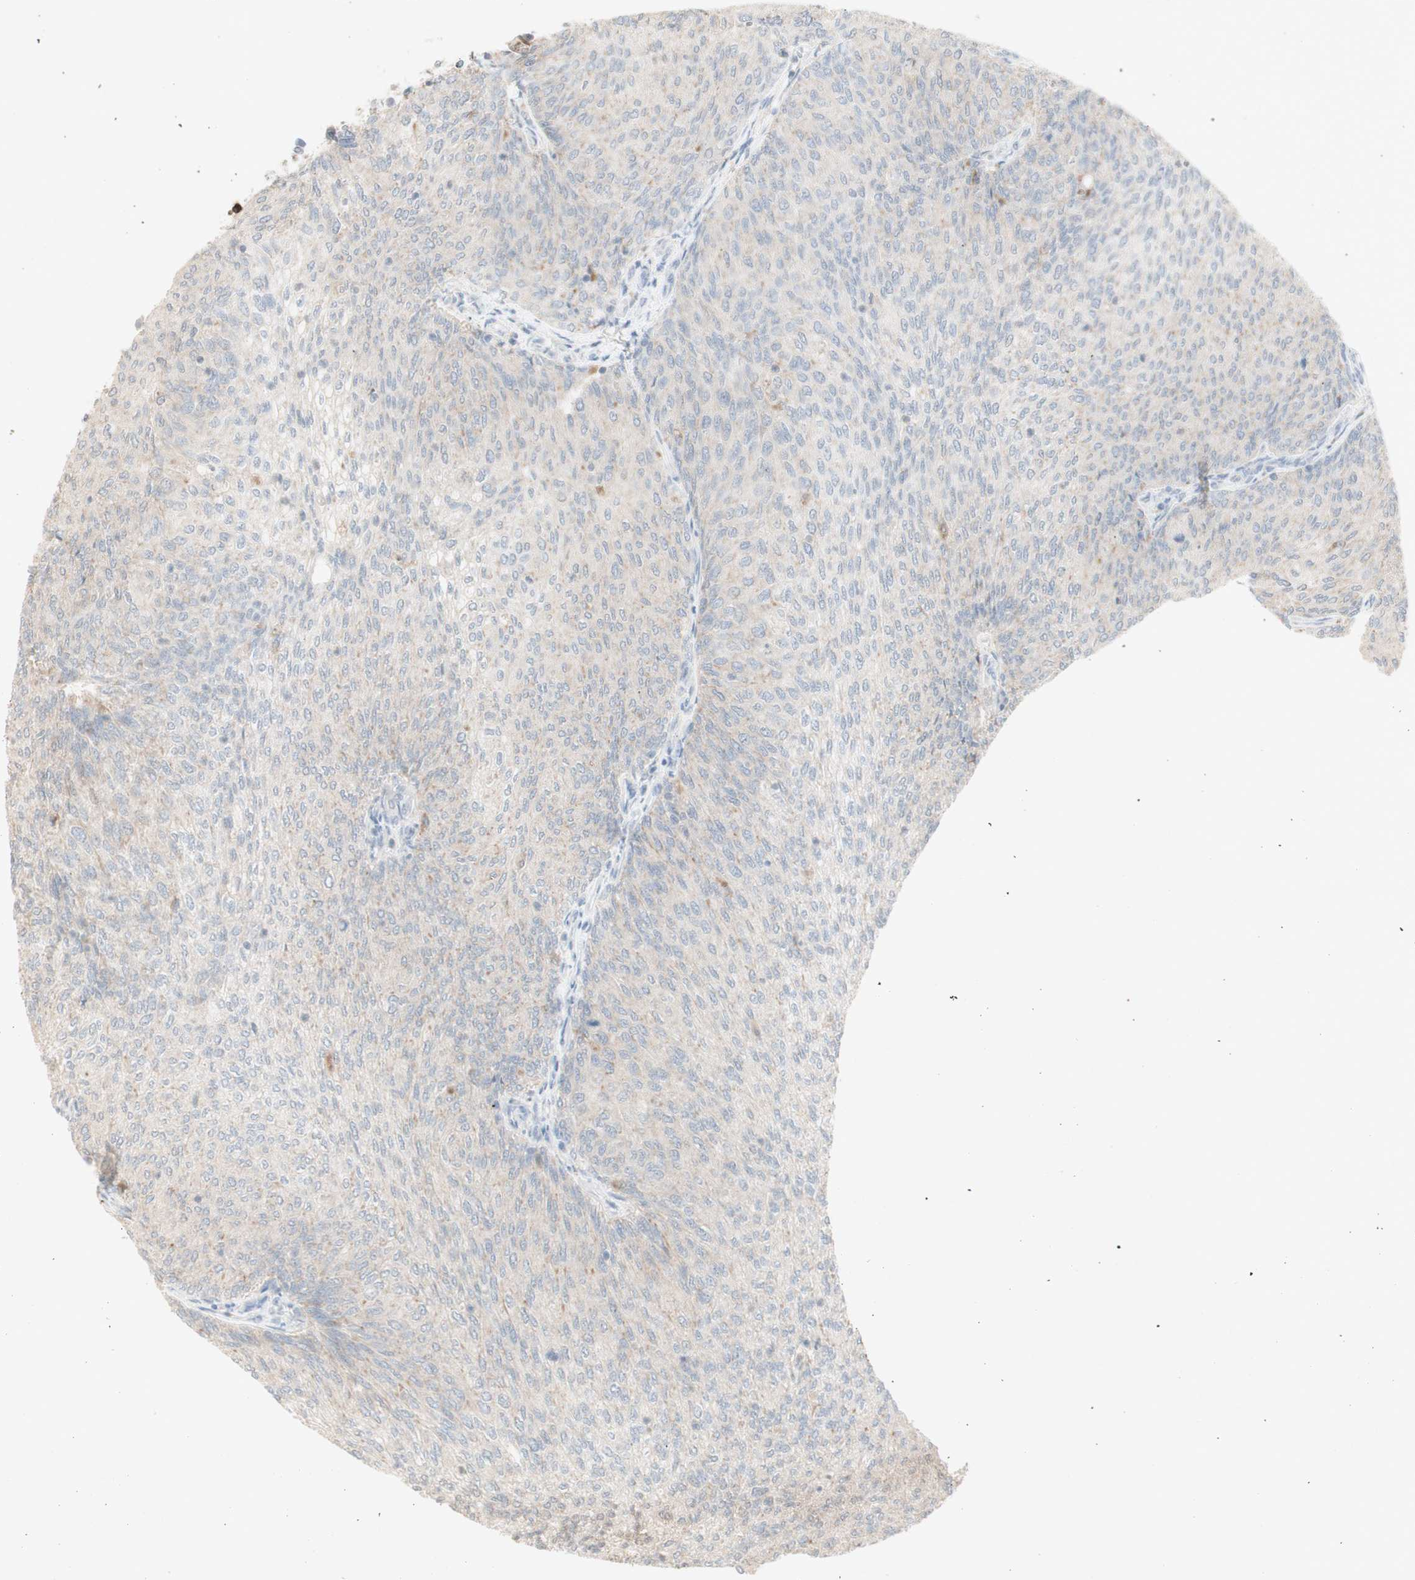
{"staining": {"intensity": "weak", "quantity": "<25%", "location": "cytoplasmic/membranous"}, "tissue": "urothelial cancer", "cell_type": "Tumor cells", "image_type": "cancer", "snomed": [{"axis": "morphology", "description": "Urothelial carcinoma, Low grade"}, {"axis": "topography", "description": "Urinary bladder"}], "caption": "Urothelial cancer stained for a protein using IHC demonstrates no staining tumor cells.", "gene": "ATP6V1B1", "patient": {"sex": "female", "age": 79}}